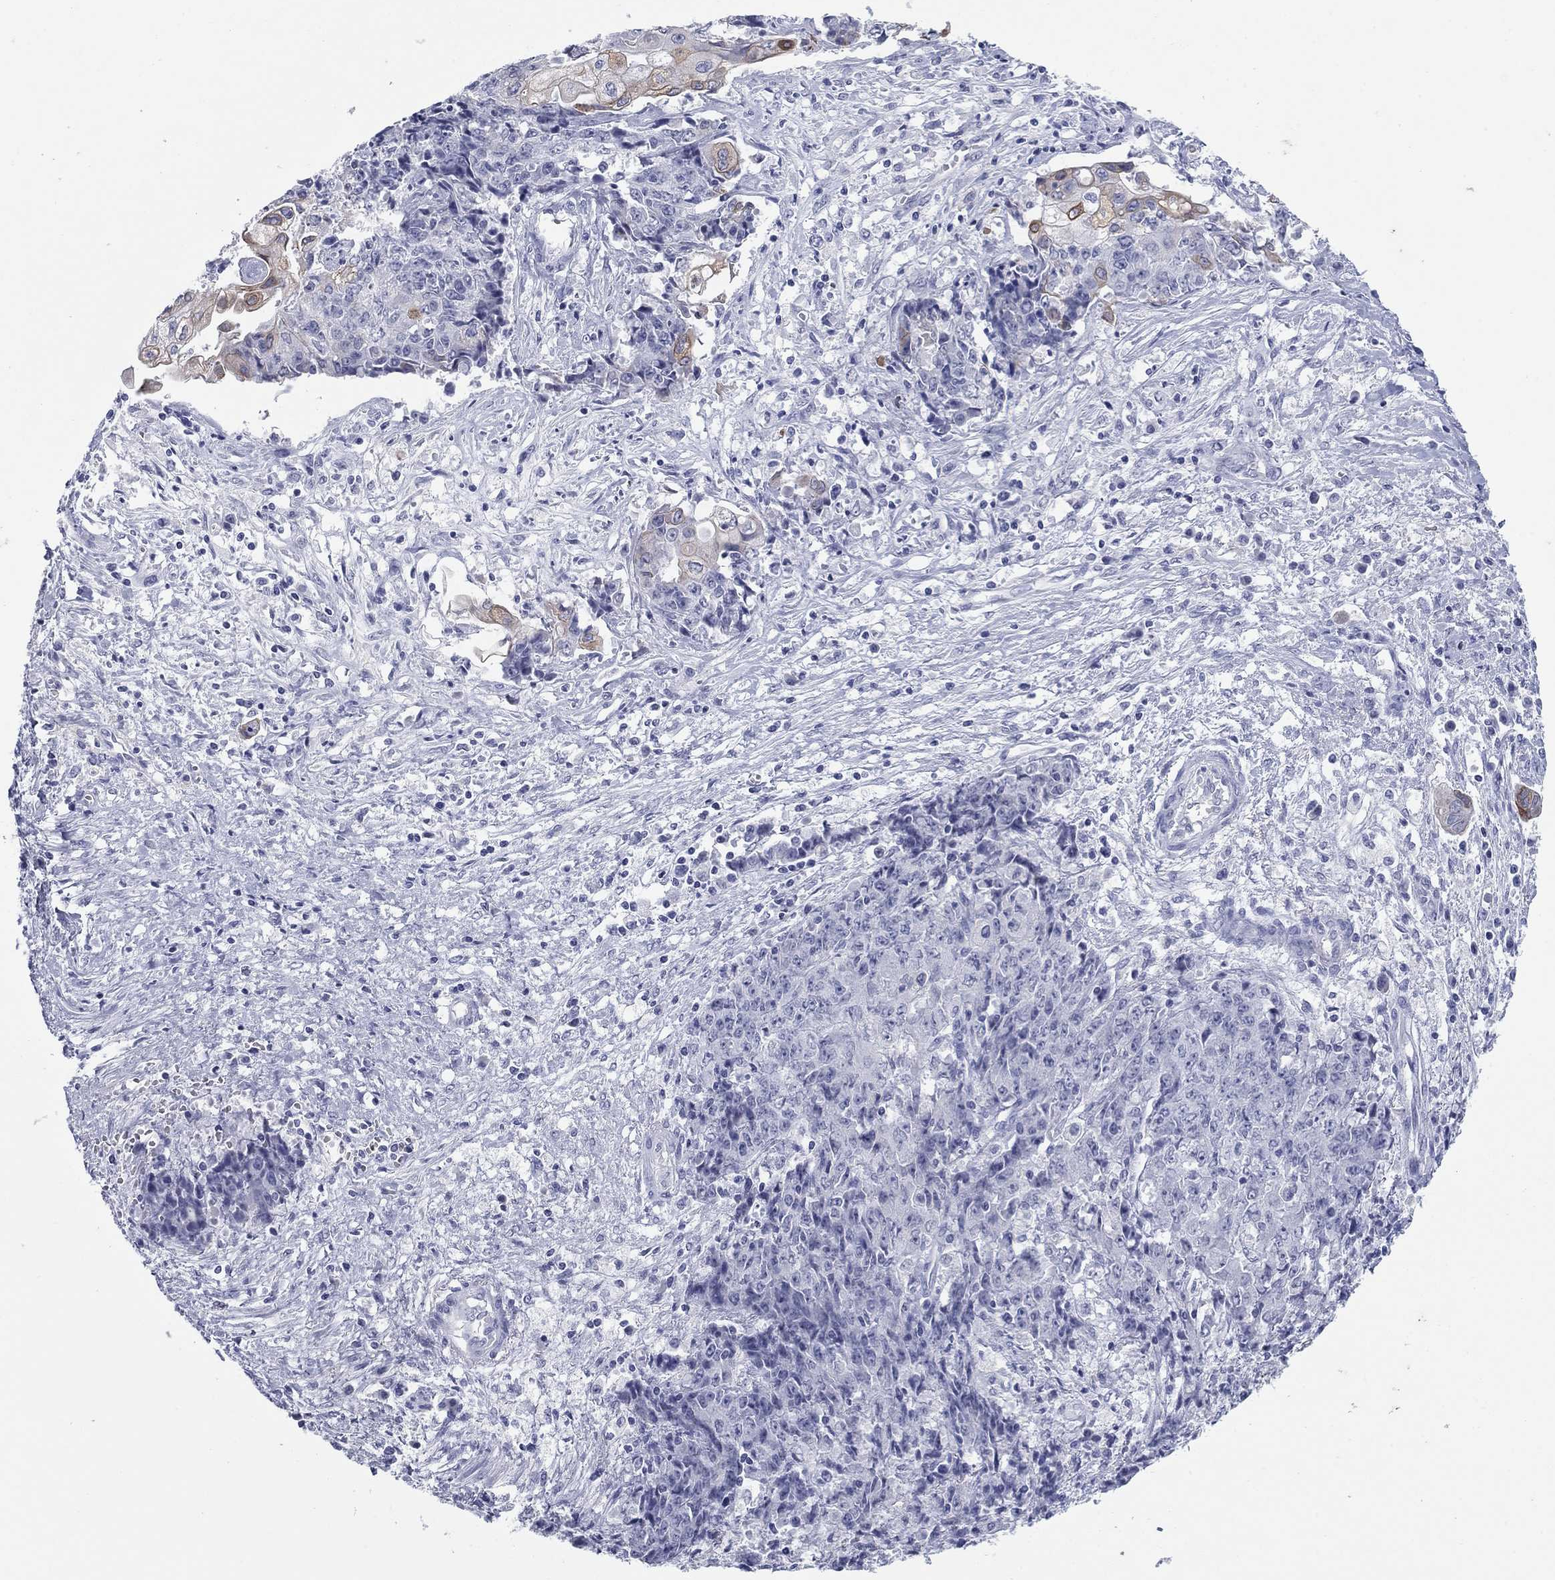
{"staining": {"intensity": "weak", "quantity": "<25%", "location": "cytoplasmic/membranous"}, "tissue": "ovarian cancer", "cell_type": "Tumor cells", "image_type": "cancer", "snomed": [{"axis": "morphology", "description": "Carcinoma, endometroid"}, {"axis": "topography", "description": "Ovary"}], "caption": "IHC histopathology image of human ovarian cancer stained for a protein (brown), which demonstrates no staining in tumor cells.", "gene": "KRT75", "patient": {"sex": "female", "age": 42}}